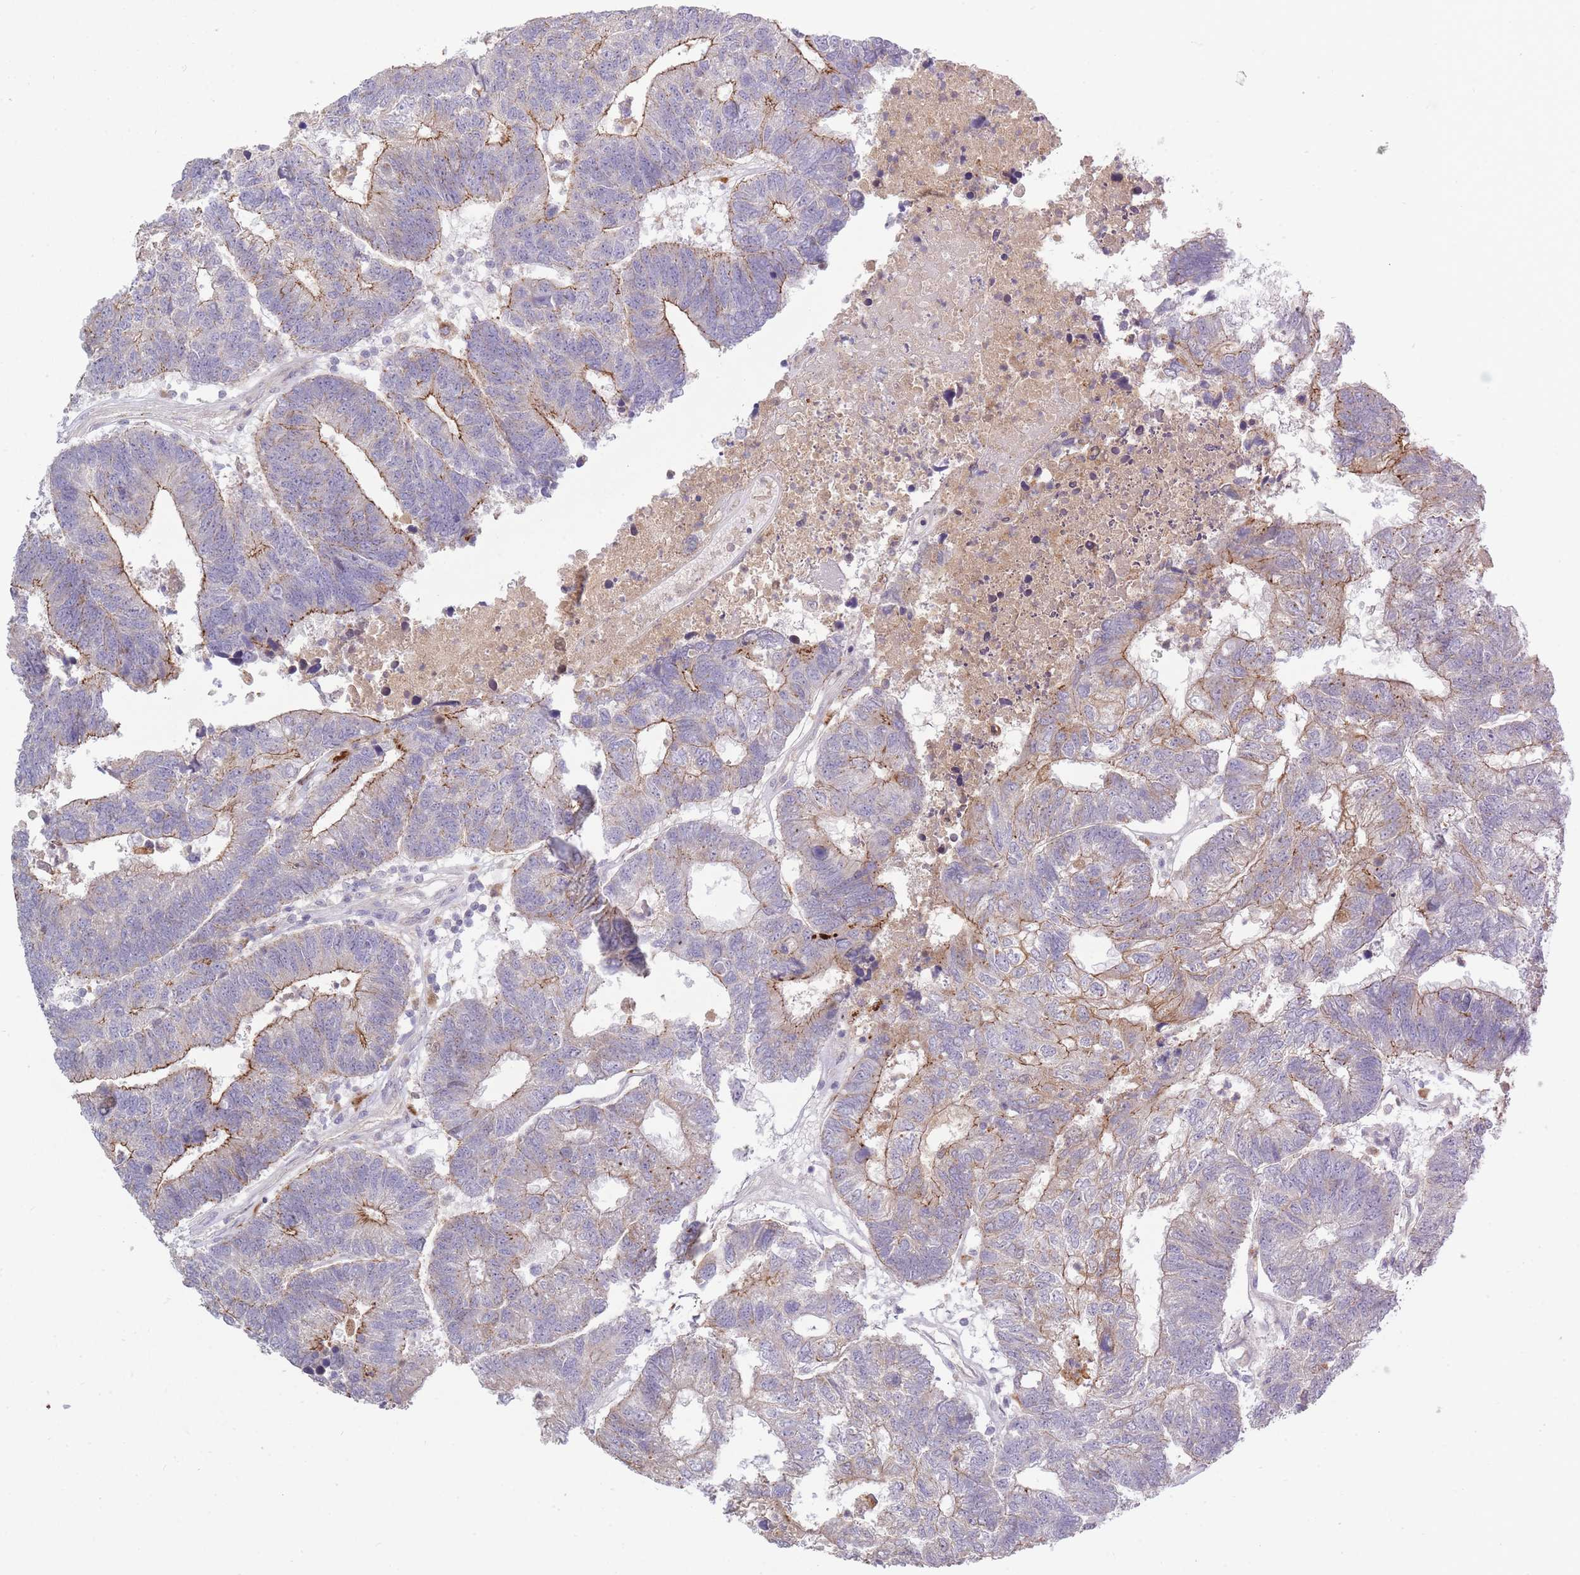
{"staining": {"intensity": "moderate", "quantity": "25%-75%", "location": "cytoplasmic/membranous"}, "tissue": "colorectal cancer", "cell_type": "Tumor cells", "image_type": "cancer", "snomed": [{"axis": "morphology", "description": "Adenocarcinoma, NOS"}, {"axis": "topography", "description": "Colon"}], "caption": "Moderate cytoplasmic/membranous positivity is present in about 25%-75% of tumor cells in colorectal adenocarcinoma. (Stains: DAB in brown, nuclei in blue, Microscopy: brightfield microscopy at high magnification).", "gene": "TRIM61", "patient": {"sex": "female", "age": 48}}